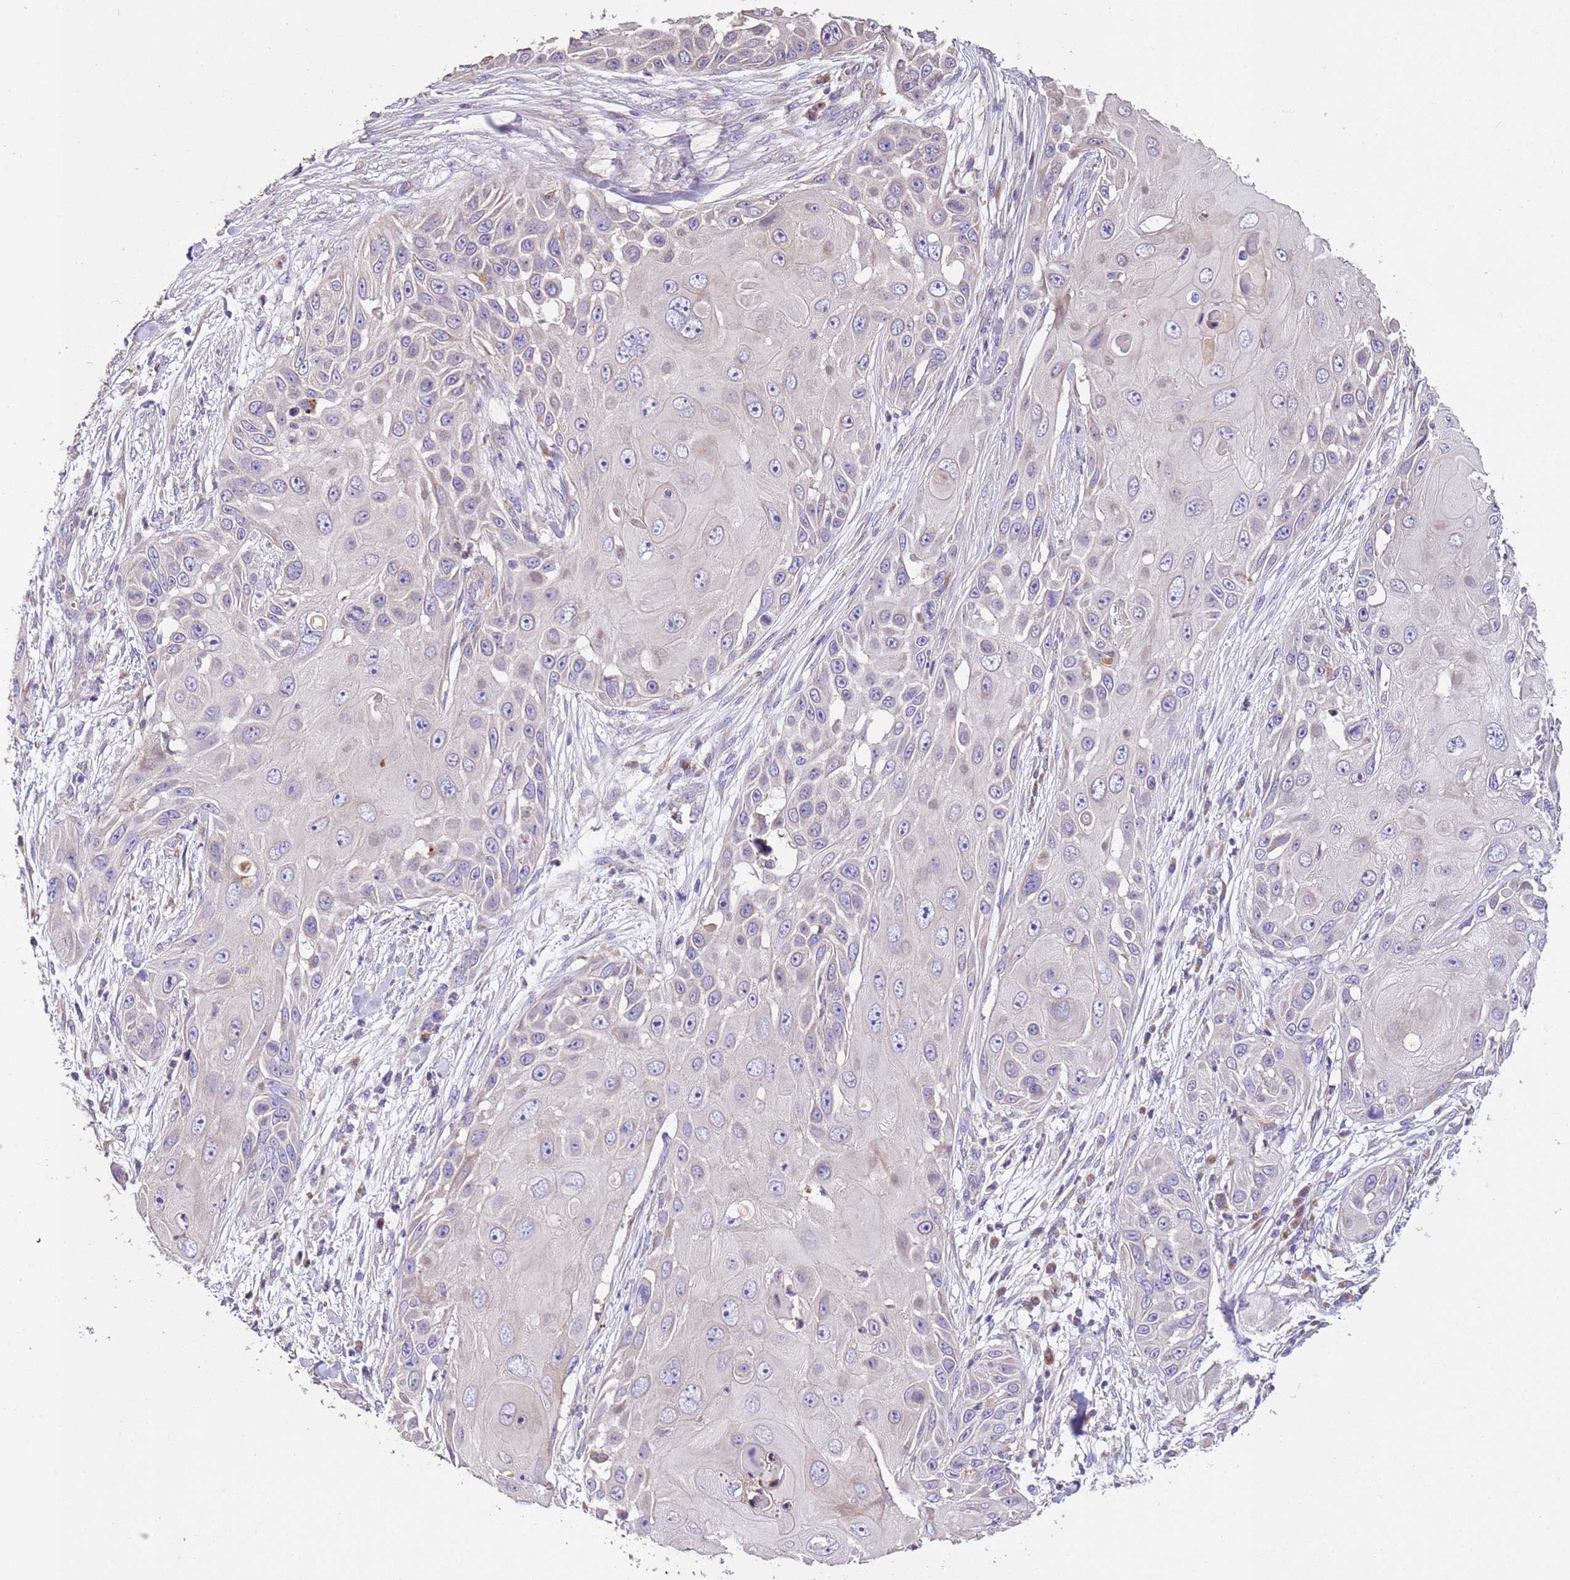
{"staining": {"intensity": "negative", "quantity": "none", "location": "none"}, "tissue": "skin cancer", "cell_type": "Tumor cells", "image_type": "cancer", "snomed": [{"axis": "morphology", "description": "Squamous cell carcinoma, NOS"}, {"axis": "topography", "description": "Skin"}], "caption": "Protein analysis of skin squamous cell carcinoma shows no significant positivity in tumor cells. (Brightfield microscopy of DAB IHC at high magnification).", "gene": "PIGA", "patient": {"sex": "female", "age": 44}}